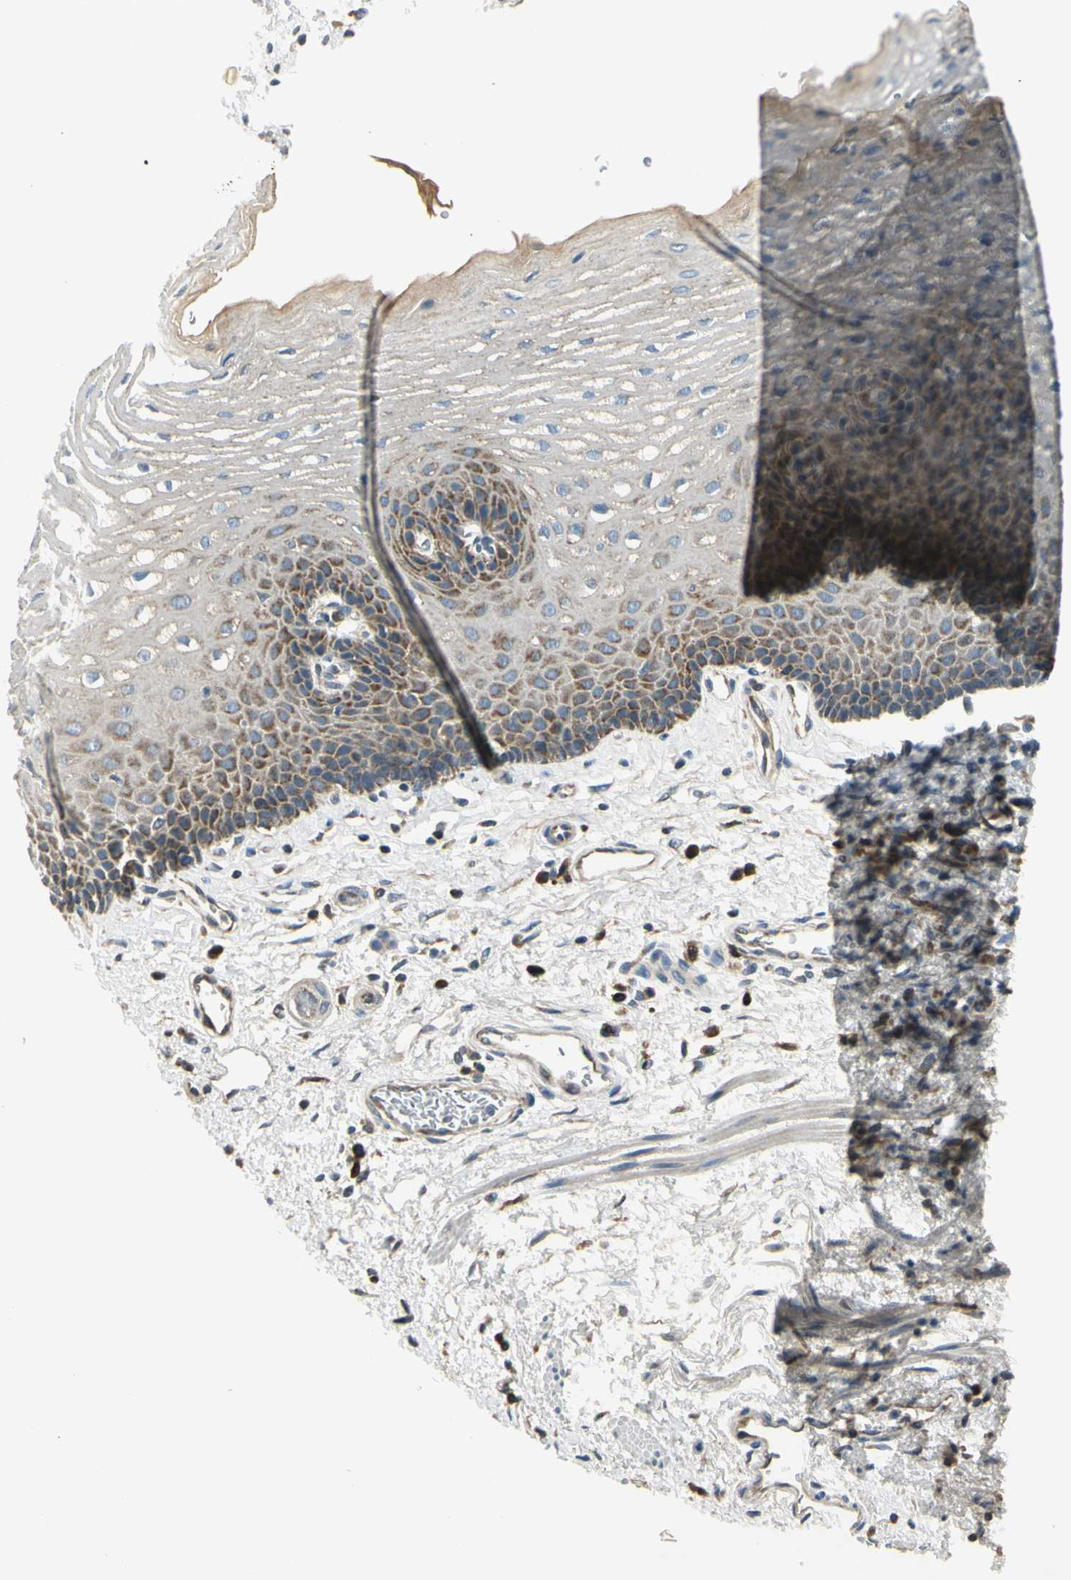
{"staining": {"intensity": "moderate", "quantity": "25%-75%", "location": "cytoplasmic/membranous"}, "tissue": "esophagus", "cell_type": "Squamous epithelial cells", "image_type": "normal", "snomed": [{"axis": "morphology", "description": "Normal tissue, NOS"}, {"axis": "topography", "description": "Esophagus"}], "caption": "Immunohistochemistry (IHC) histopathology image of normal human esophagus stained for a protein (brown), which shows medium levels of moderate cytoplasmic/membranous expression in approximately 25%-75% of squamous epithelial cells.", "gene": "NPHP3", "patient": {"sex": "male", "age": 54}}